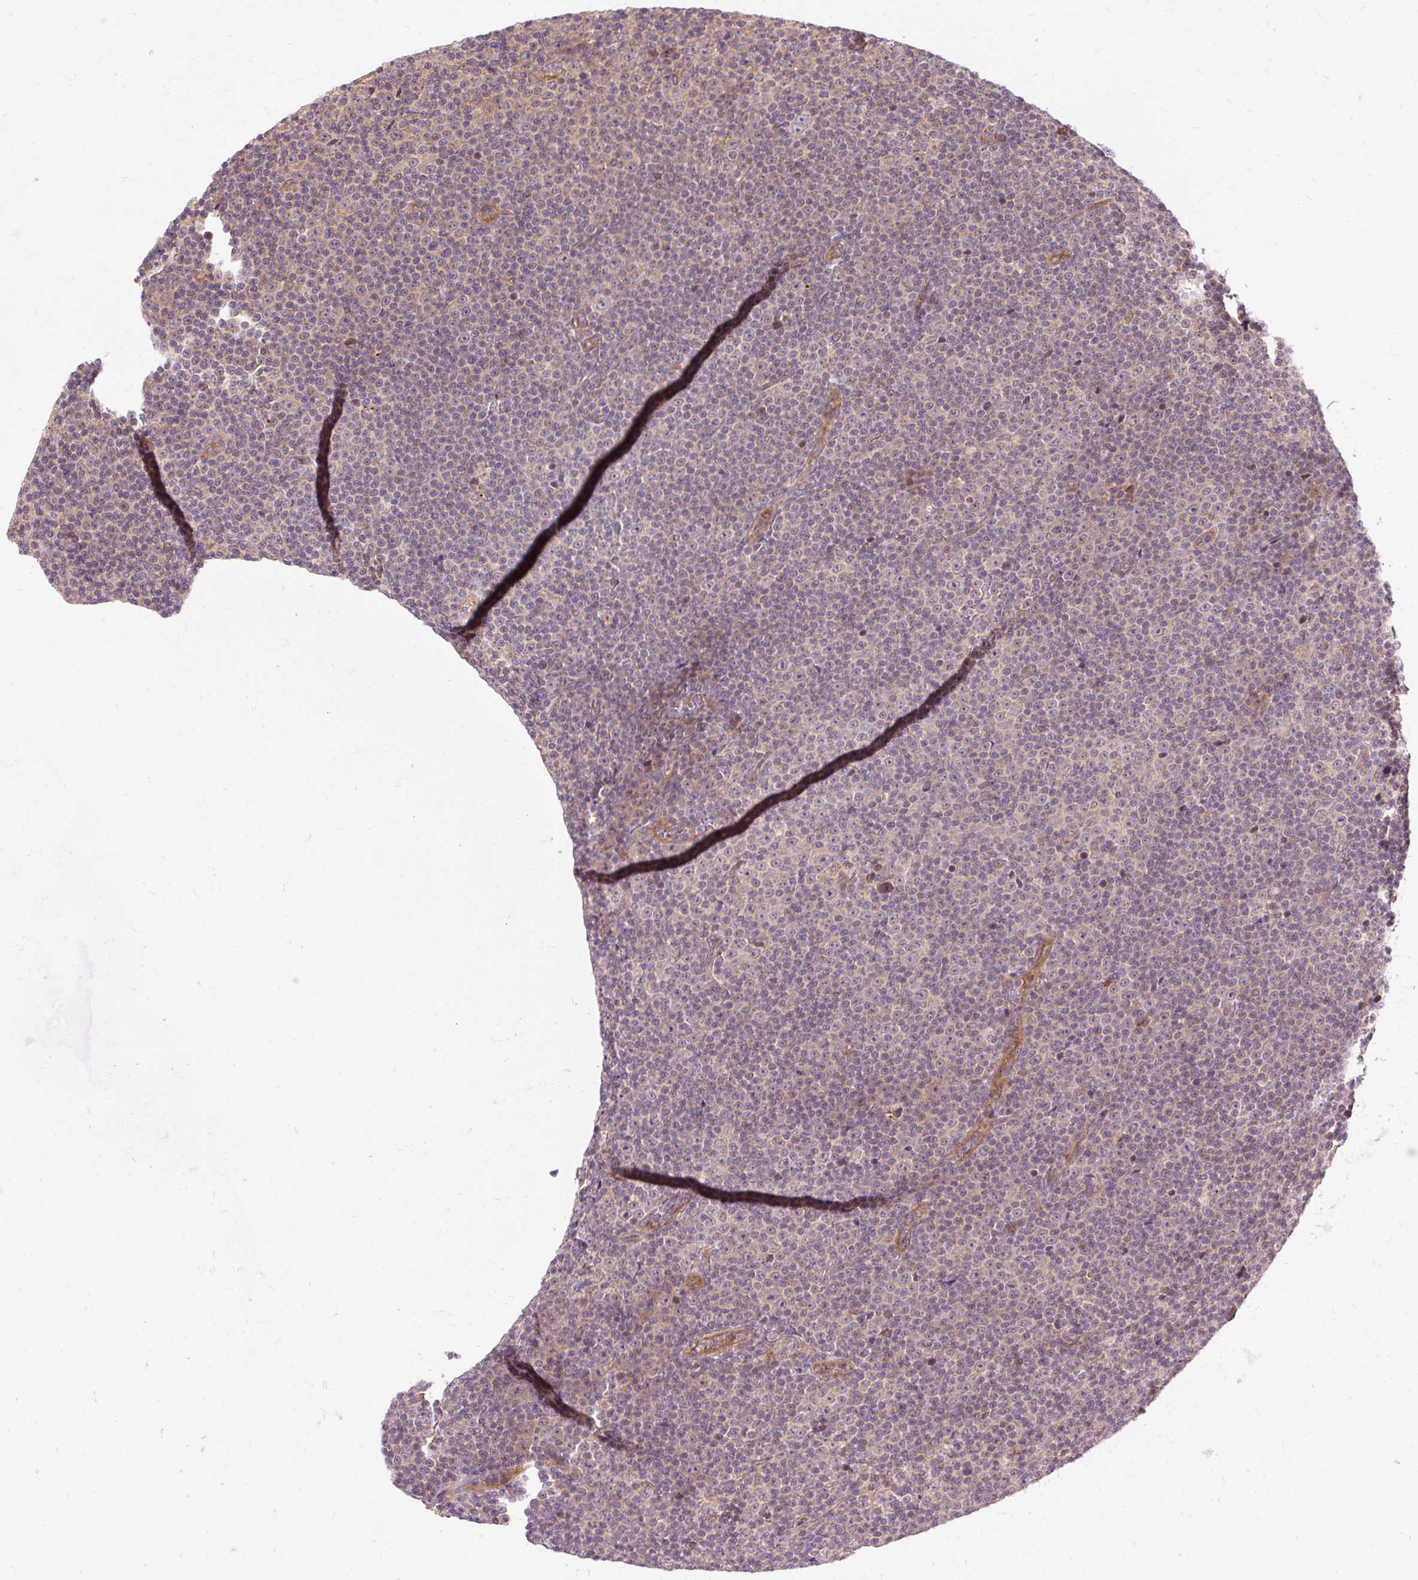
{"staining": {"intensity": "negative", "quantity": "none", "location": "none"}, "tissue": "lymphoma", "cell_type": "Tumor cells", "image_type": "cancer", "snomed": [{"axis": "morphology", "description": "Malignant lymphoma, non-Hodgkin's type, Low grade"}, {"axis": "topography", "description": "Lymph node"}], "caption": "Malignant lymphoma, non-Hodgkin's type (low-grade) was stained to show a protein in brown. There is no significant positivity in tumor cells. The staining was performed using DAB (3,3'-diaminobenzidine) to visualize the protein expression in brown, while the nuclei were stained in blue with hematoxylin (Magnification: 20x).", "gene": "RIPOR3", "patient": {"sex": "female", "age": 67}}